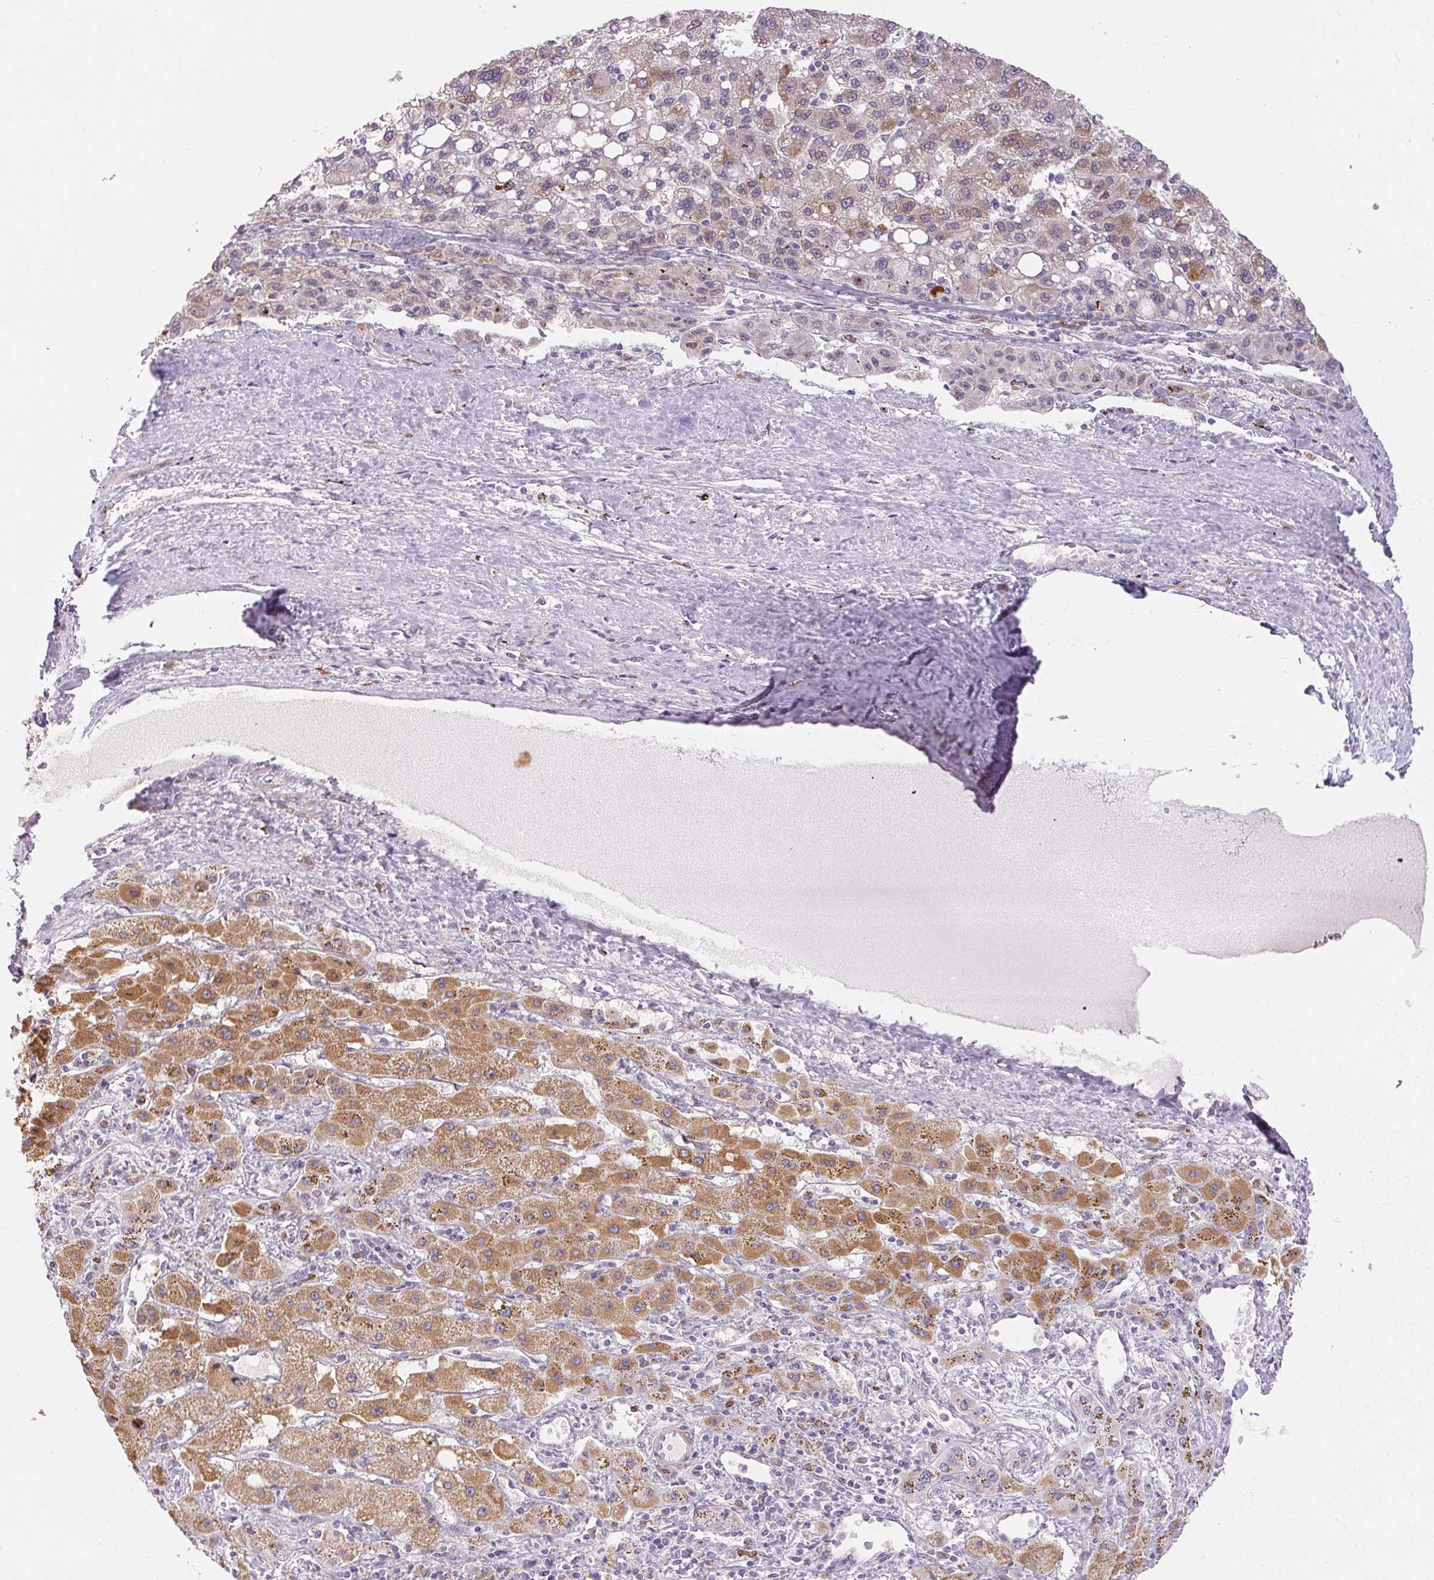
{"staining": {"intensity": "moderate", "quantity": "25%-75%", "location": "cytoplasmic/membranous"}, "tissue": "liver cancer", "cell_type": "Tumor cells", "image_type": "cancer", "snomed": [{"axis": "morphology", "description": "Carcinoma, Hepatocellular, NOS"}, {"axis": "topography", "description": "Liver"}], "caption": "Protein staining by IHC shows moderate cytoplasmic/membranous expression in approximately 25%-75% of tumor cells in hepatocellular carcinoma (liver). (DAB (3,3'-diaminobenzidine) IHC, brown staining for protein, blue staining for nuclei).", "gene": "RPGRIP1", "patient": {"sex": "female", "age": 82}}